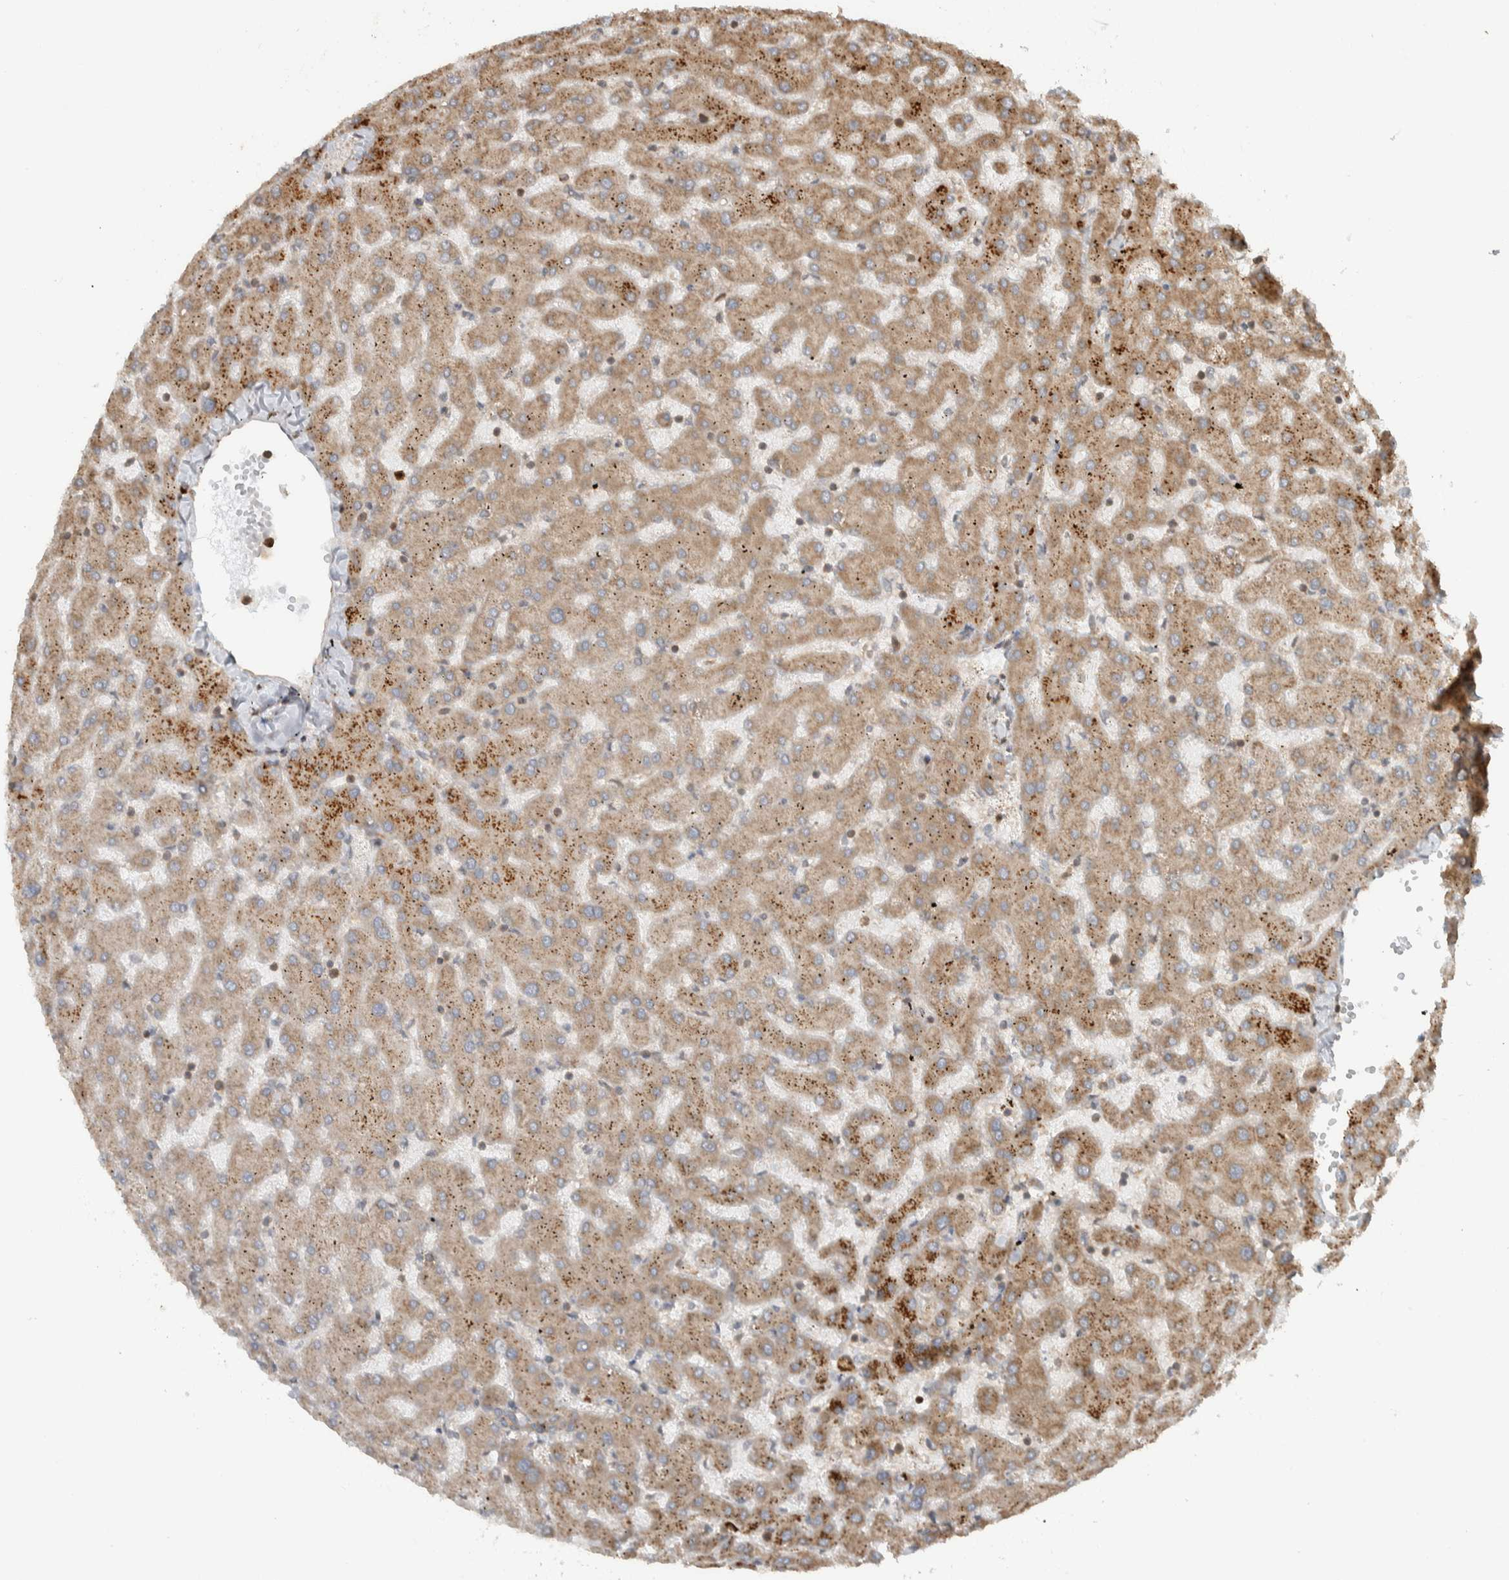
{"staining": {"intensity": "weak", "quantity": ">75%", "location": "cytoplasmic/membranous"}, "tissue": "liver", "cell_type": "Cholangiocytes", "image_type": "normal", "snomed": [{"axis": "morphology", "description": "Normal tissue, NOS"}, {"axis": "topography", "description": "Liver"}], "caption": "An immunohistochemistry (IHC) micrograph of normal tissue is shown. Protein staining in brown shows weak cytoplasmic/membranous positivity in liver within cholangiocytes.", "gene": "CNTROB", "patient": {"sex": "female", "age": 63}}